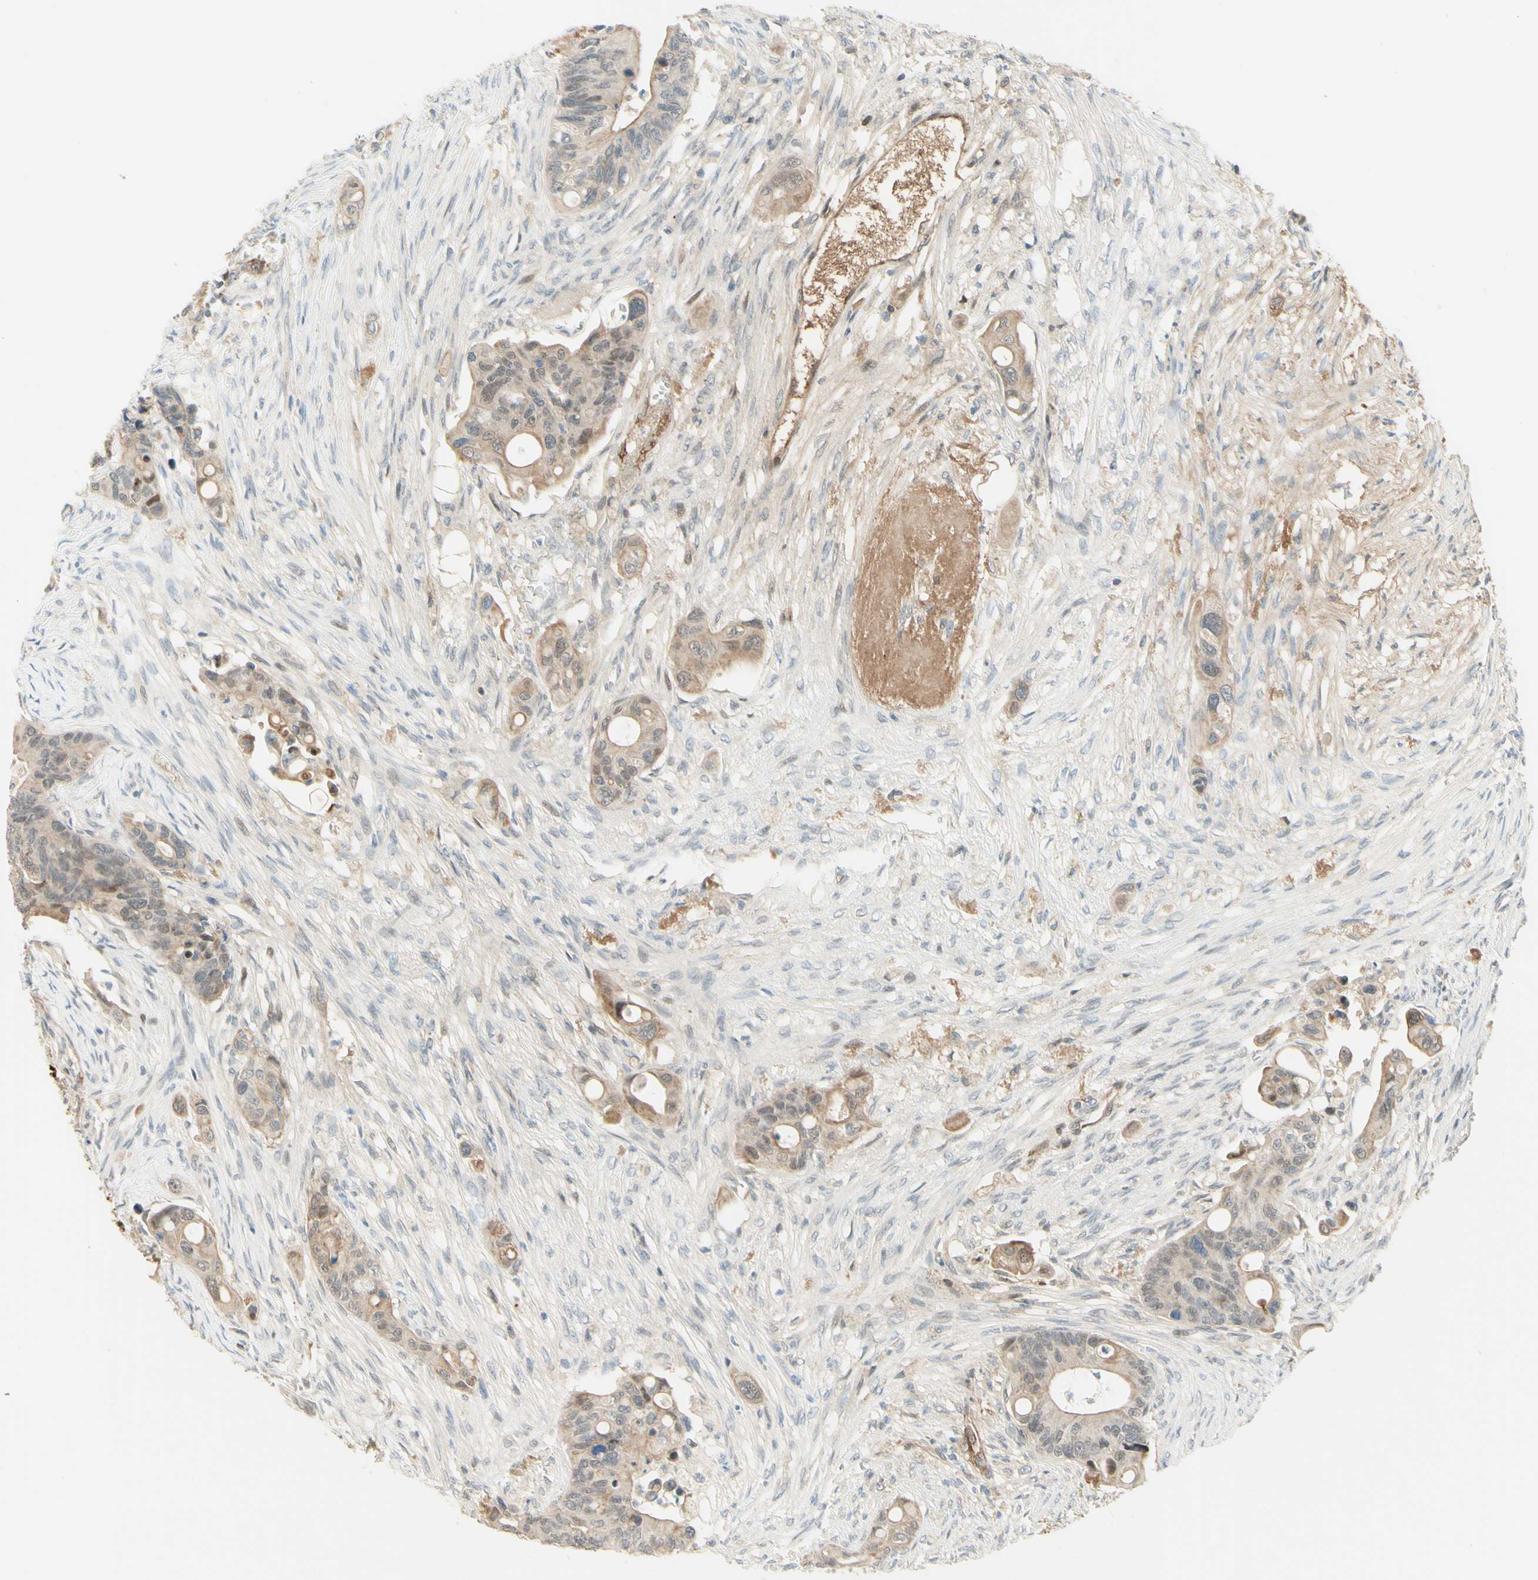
{"staining": {"intensity": "moderate", "quantity": "25%-75%", "location": "cytoplasmic/membranous,nuclear"}, "tissue": "colorectal cancer", "cell_type": "Tumor cells", "image_type": "cancer", "snomed": [{"axis": "morphology", "description": "Adenocarcinoma, NOS"}, {"axis": "topography", "description": "Colon"}], "caption": "Colorectal cancer stained with a protein marker shows moderate staining in tumor cells.", "gene": "ANGPT2", "patient": {"sex": "female", "age": 57}}